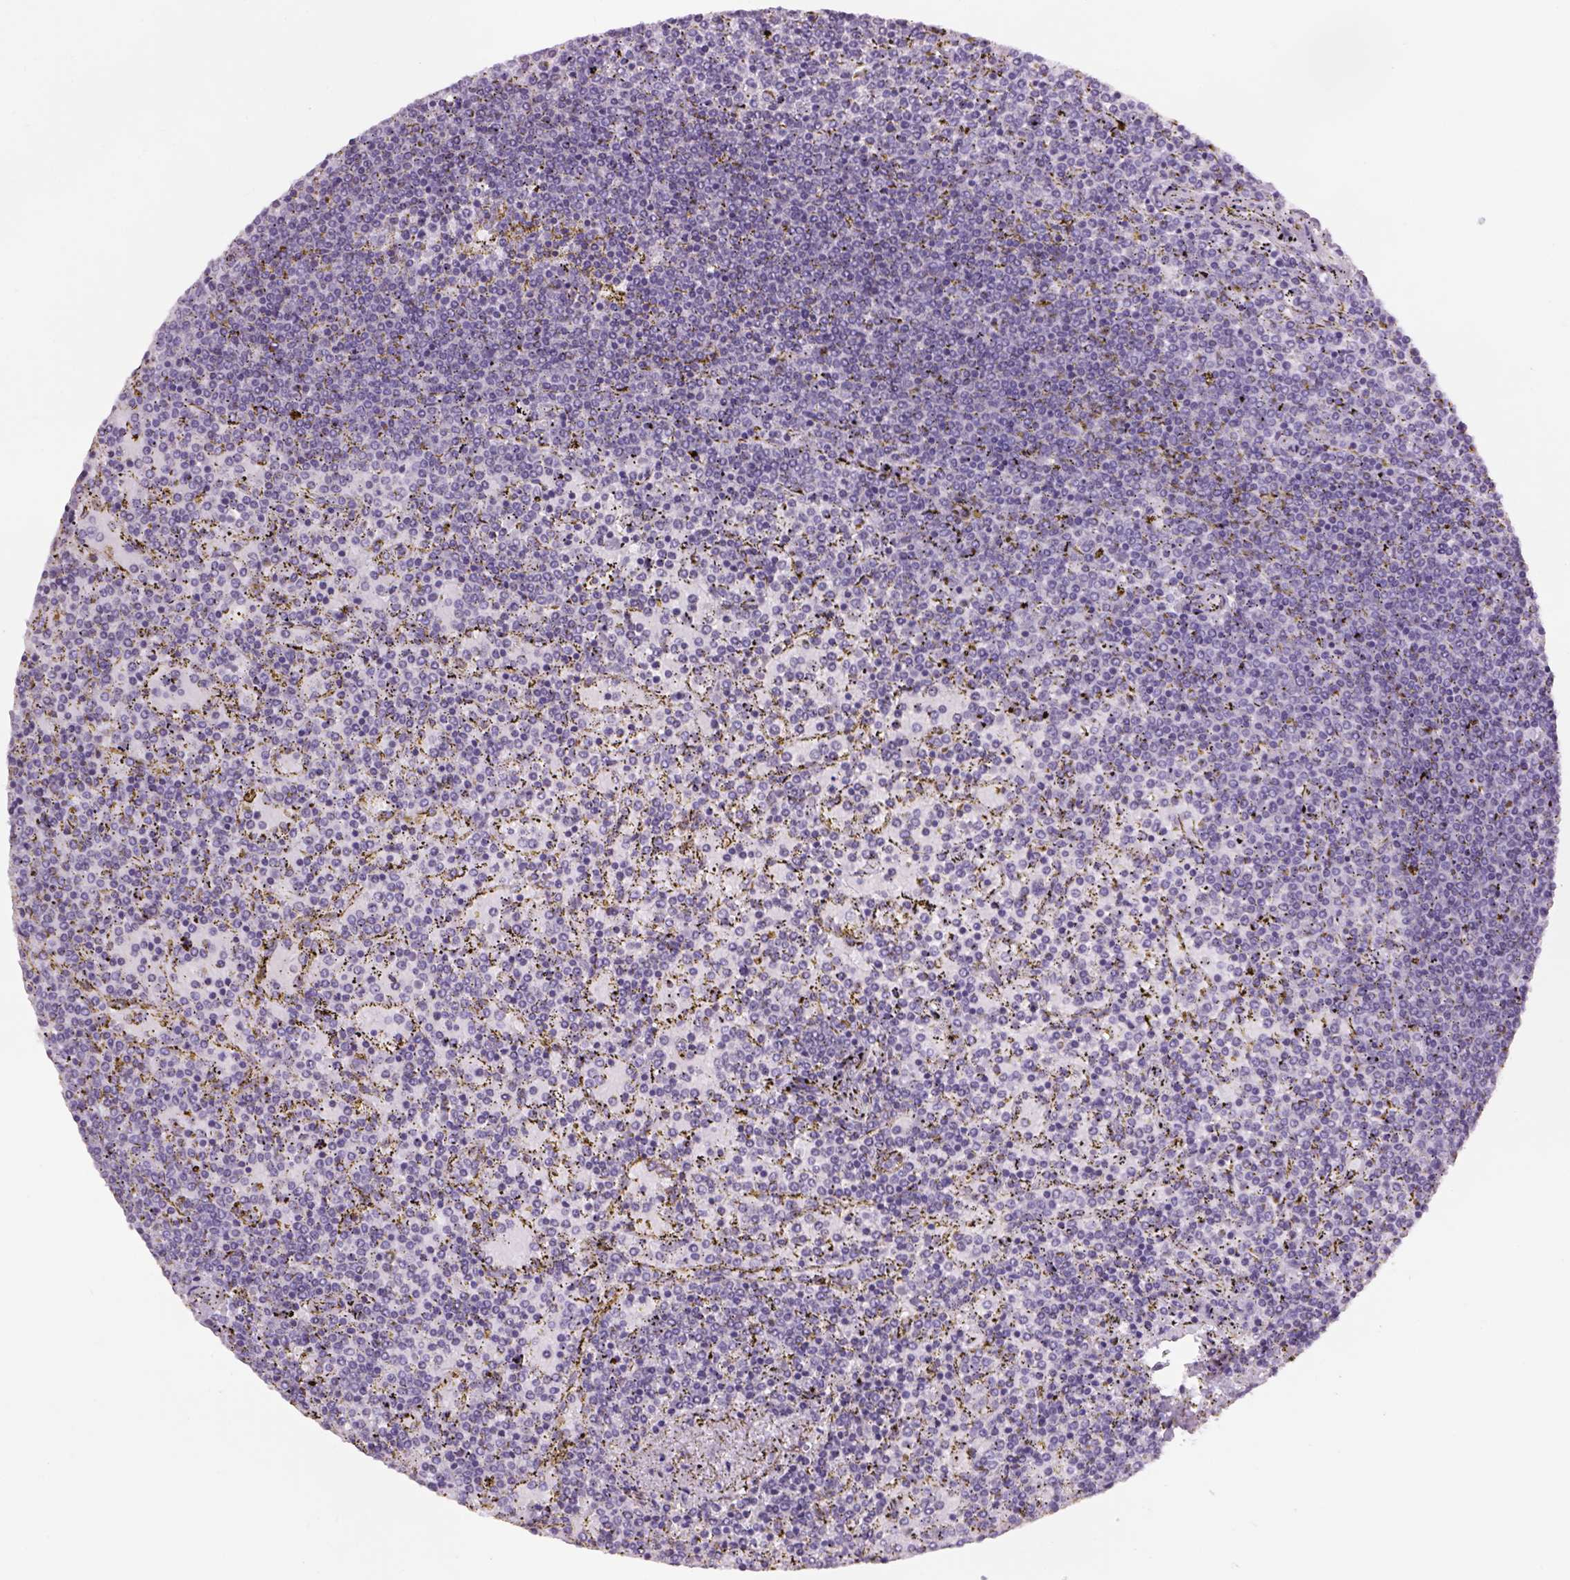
{"staining": {"intensity": "negative", "quantity": "none", "location": "none"}, "tissue": "lymphoma", "cell_type": "Tumor cells", "image_type": "cancer", "snomed": [{"axis": "morphology", "description": "Malignant lymphoma, non-Hodgkin's type, Low grade"}, {"axis": "topography", "description": "Spleen"}], "caption": "Image shows no significant protein expression in tumor cells of low-grade malignant lymphoma, non-Hodgkin's type.", "gene": "PRRT1", "patient": {"sex": "female", "age": 77}}